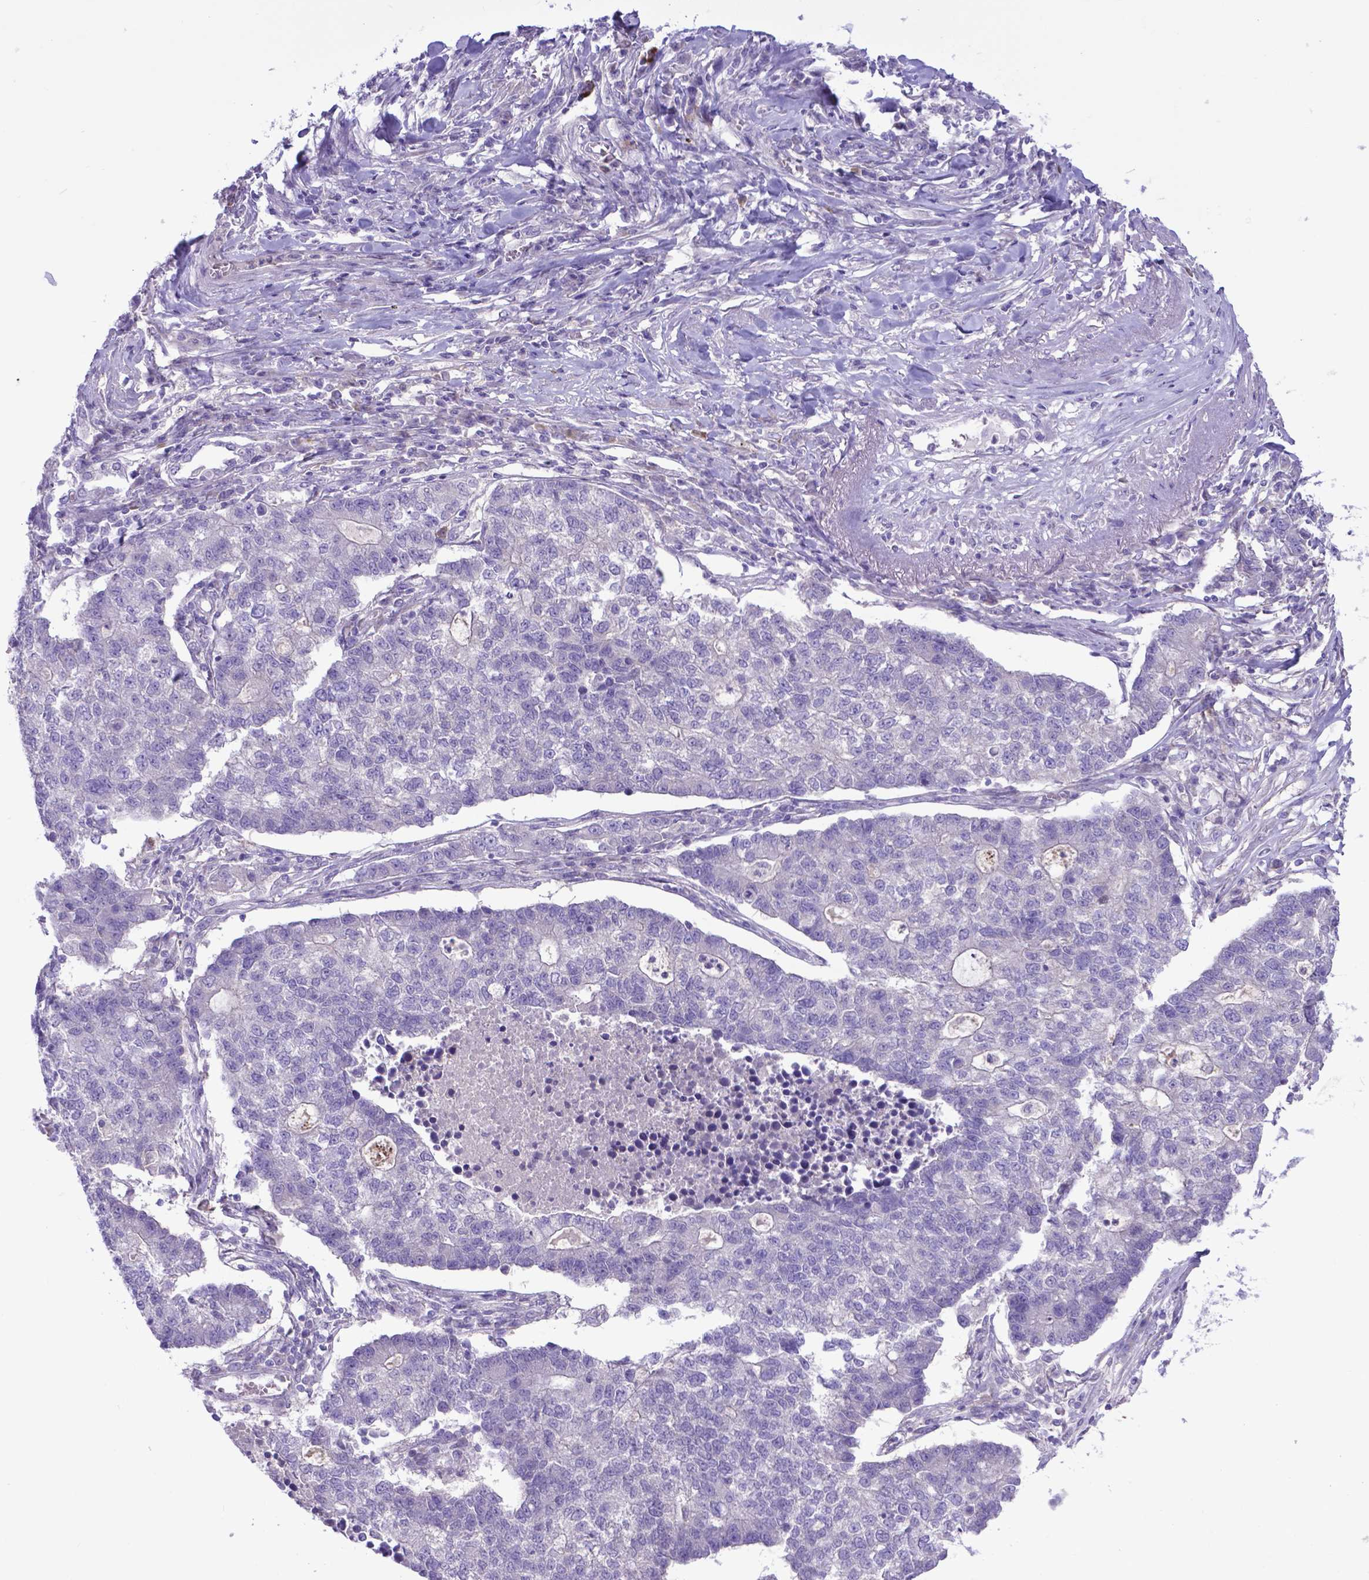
{"staining": {"intensity": "negative", "quantity": "none", "location": "none"}, "tissue": "lung cancer", "cell_type": "Tumor cells", "image_type": "cancer", "snomed": [{"axis": "morphology", "description": "Adenocarcinoma, NOS"}, {"axis": "topography", "description": "Lung"}], "caption": "Photomicrograph shows no significant protein positivity in tumor cells of lung adenocarcinoma.", "gene": "ADRA2B", "patient": {"sex": "male", "age": 57}}